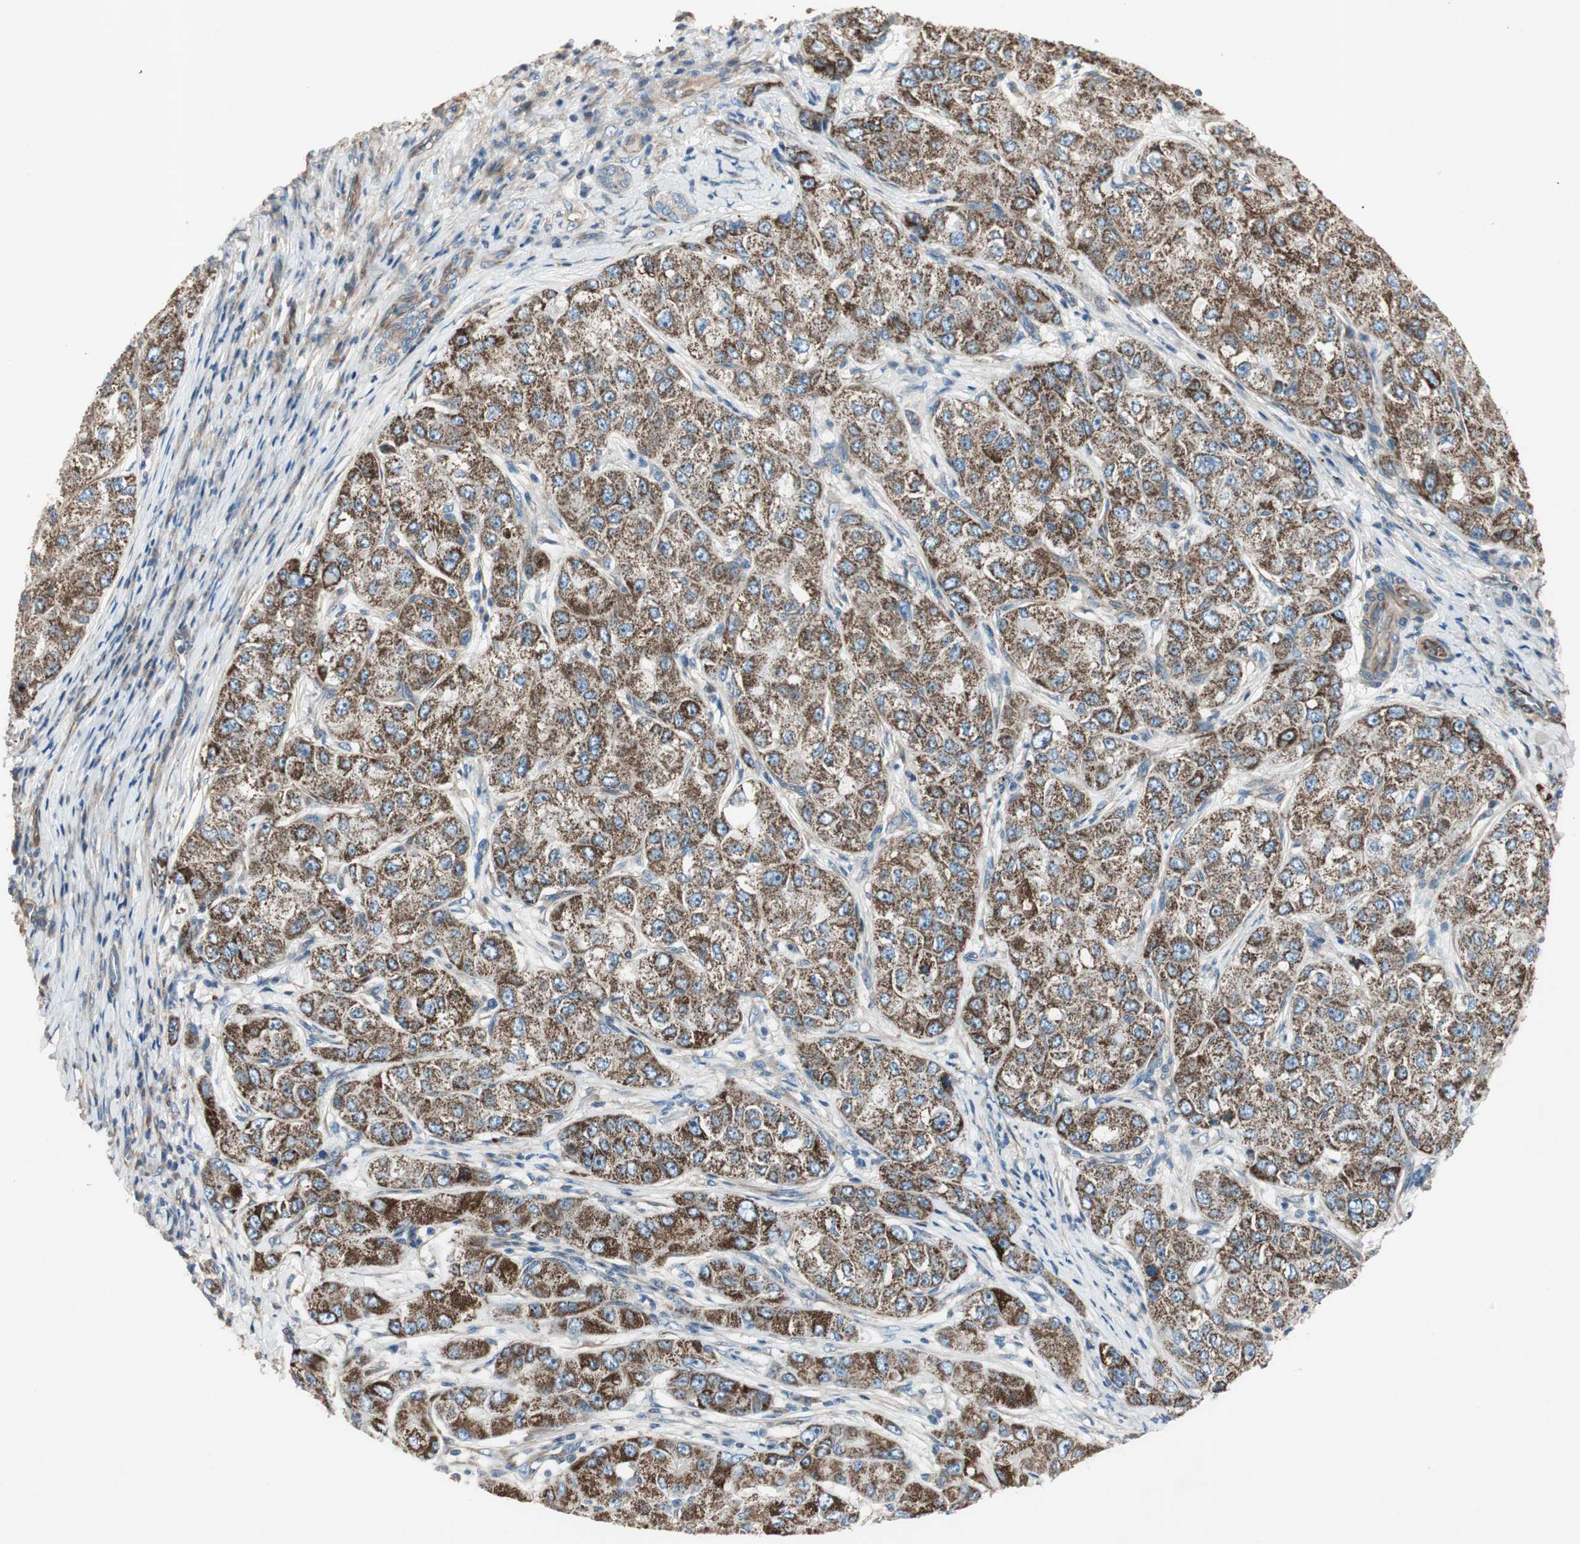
{"staining": {"intensity": "moderate", "quantity": ">75%", "location": "cytoplasmic/membranous"}, "tissue": "liver cancer", "cell_type": "Tumor cells", "image_type": "cancer", "snomed": [{"axis": "morphology", "description": "Carcinoma, Hepatocellular, NOS"}, {"axis": "topography", "description": "Liver"}], "caption": "Moderate cytoplasmic/membranous staining is appreciated in about >75% of tumor cells in liver cancer (hepatocellular carcinoma).", "gene": "SRCIN1", "patient": {"sex": "male", "age": 80}}